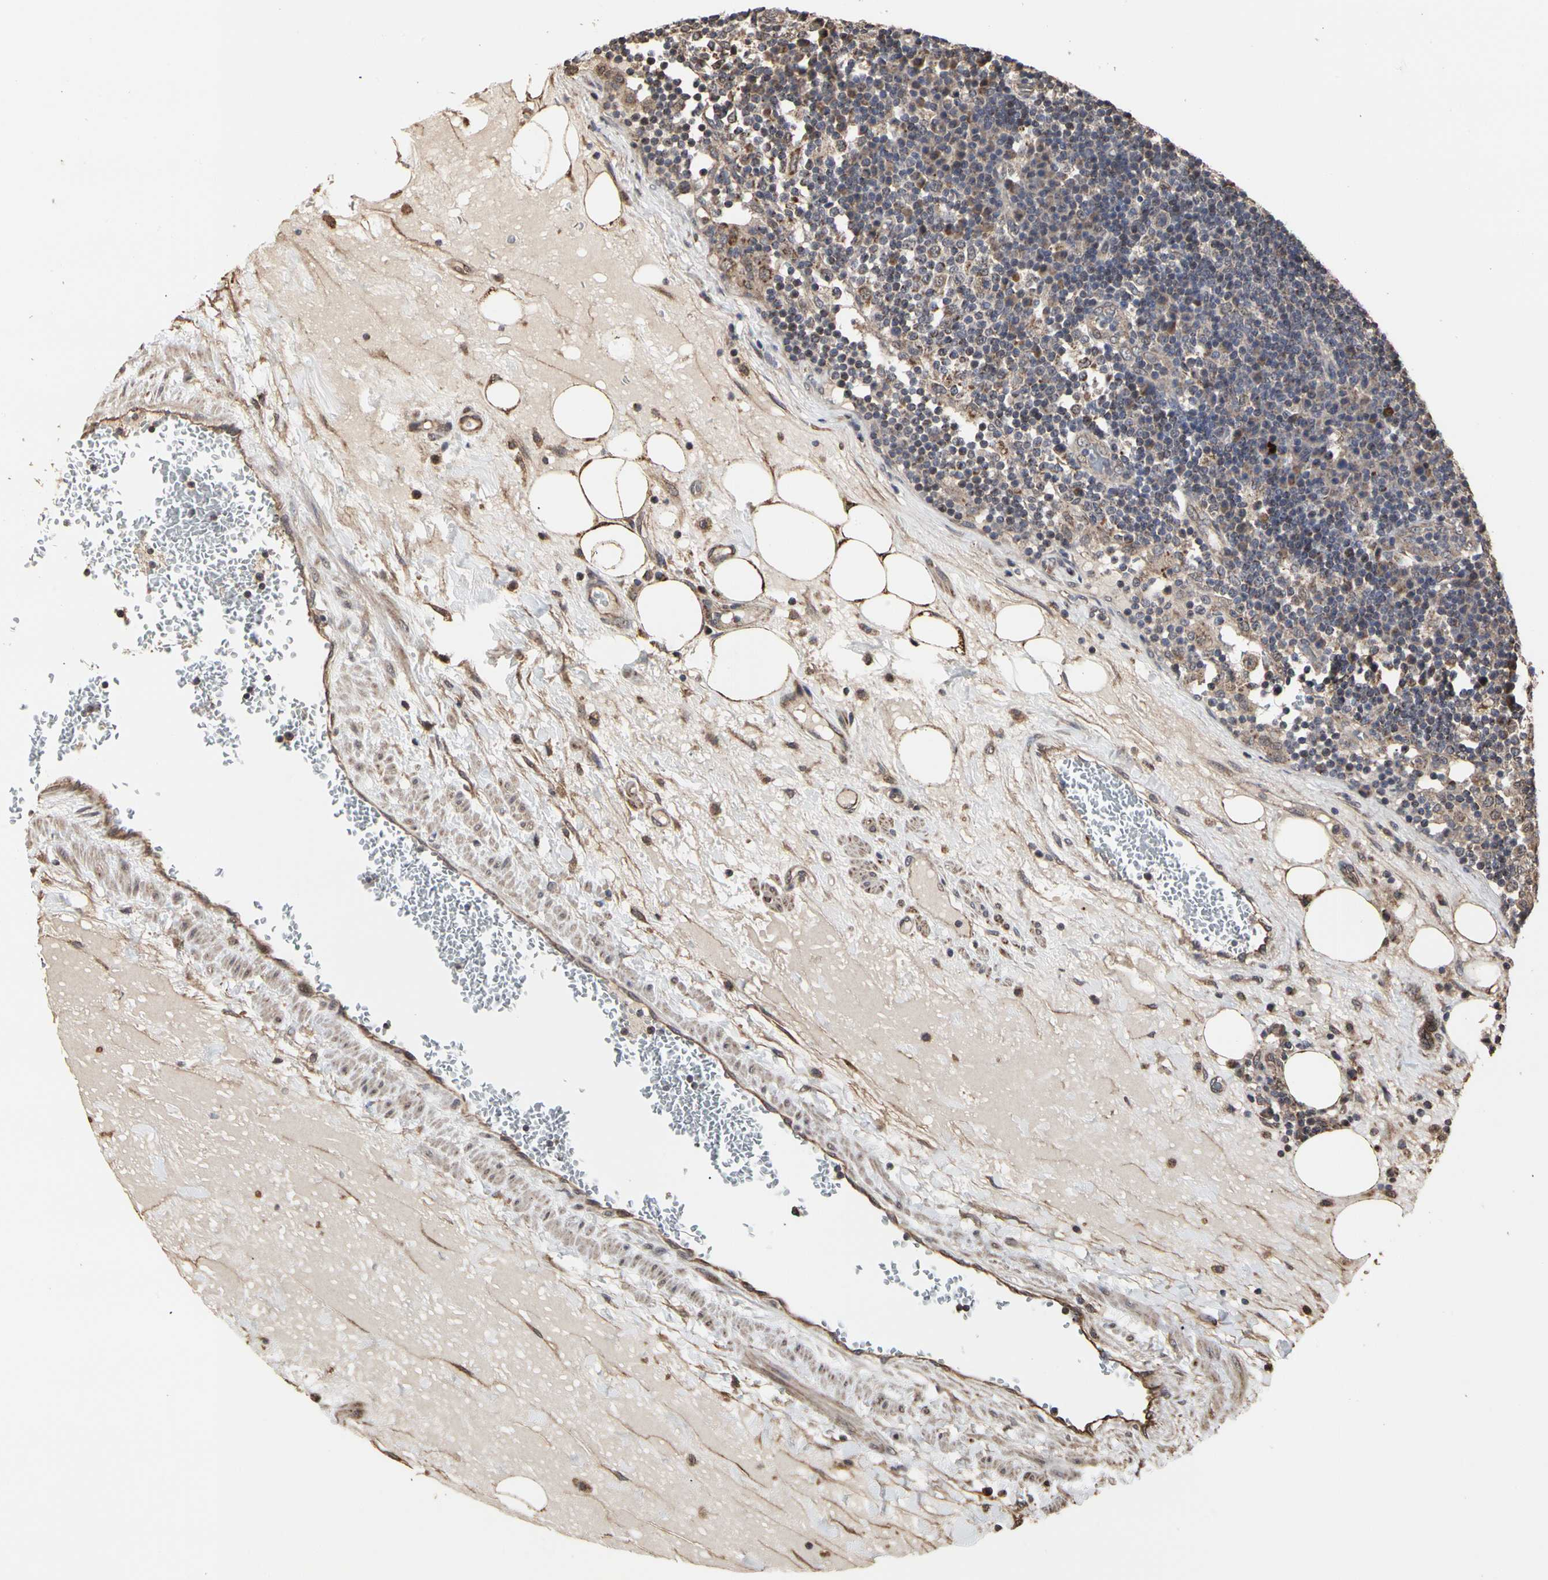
{"staining": {"intensity": "moderate", "quantity": "25%-75%", "location": "cytoplasmic/membranous,nuclear"}, "tissue": "lymph node", "cell_type": "Germinal center cells", "image_type": "normal", "snomed": [{"axis": "morphology", "description": "Normal tissue, NOS"}, {"axis": "morphology", "description": "Squamous cell carcinoma, metastatic, NOS"}, {"axis": "topography", "description": "Lymph node"}], "caption": "Immunohistochemical staining of benign lymph node reveals medium levels of moderate cytoplasmic/membranous,nuclear staining in about 25%-75% of germinal center cells.", "gene": "TAOK1", "patient": {"sex": "female", "age": 53}}